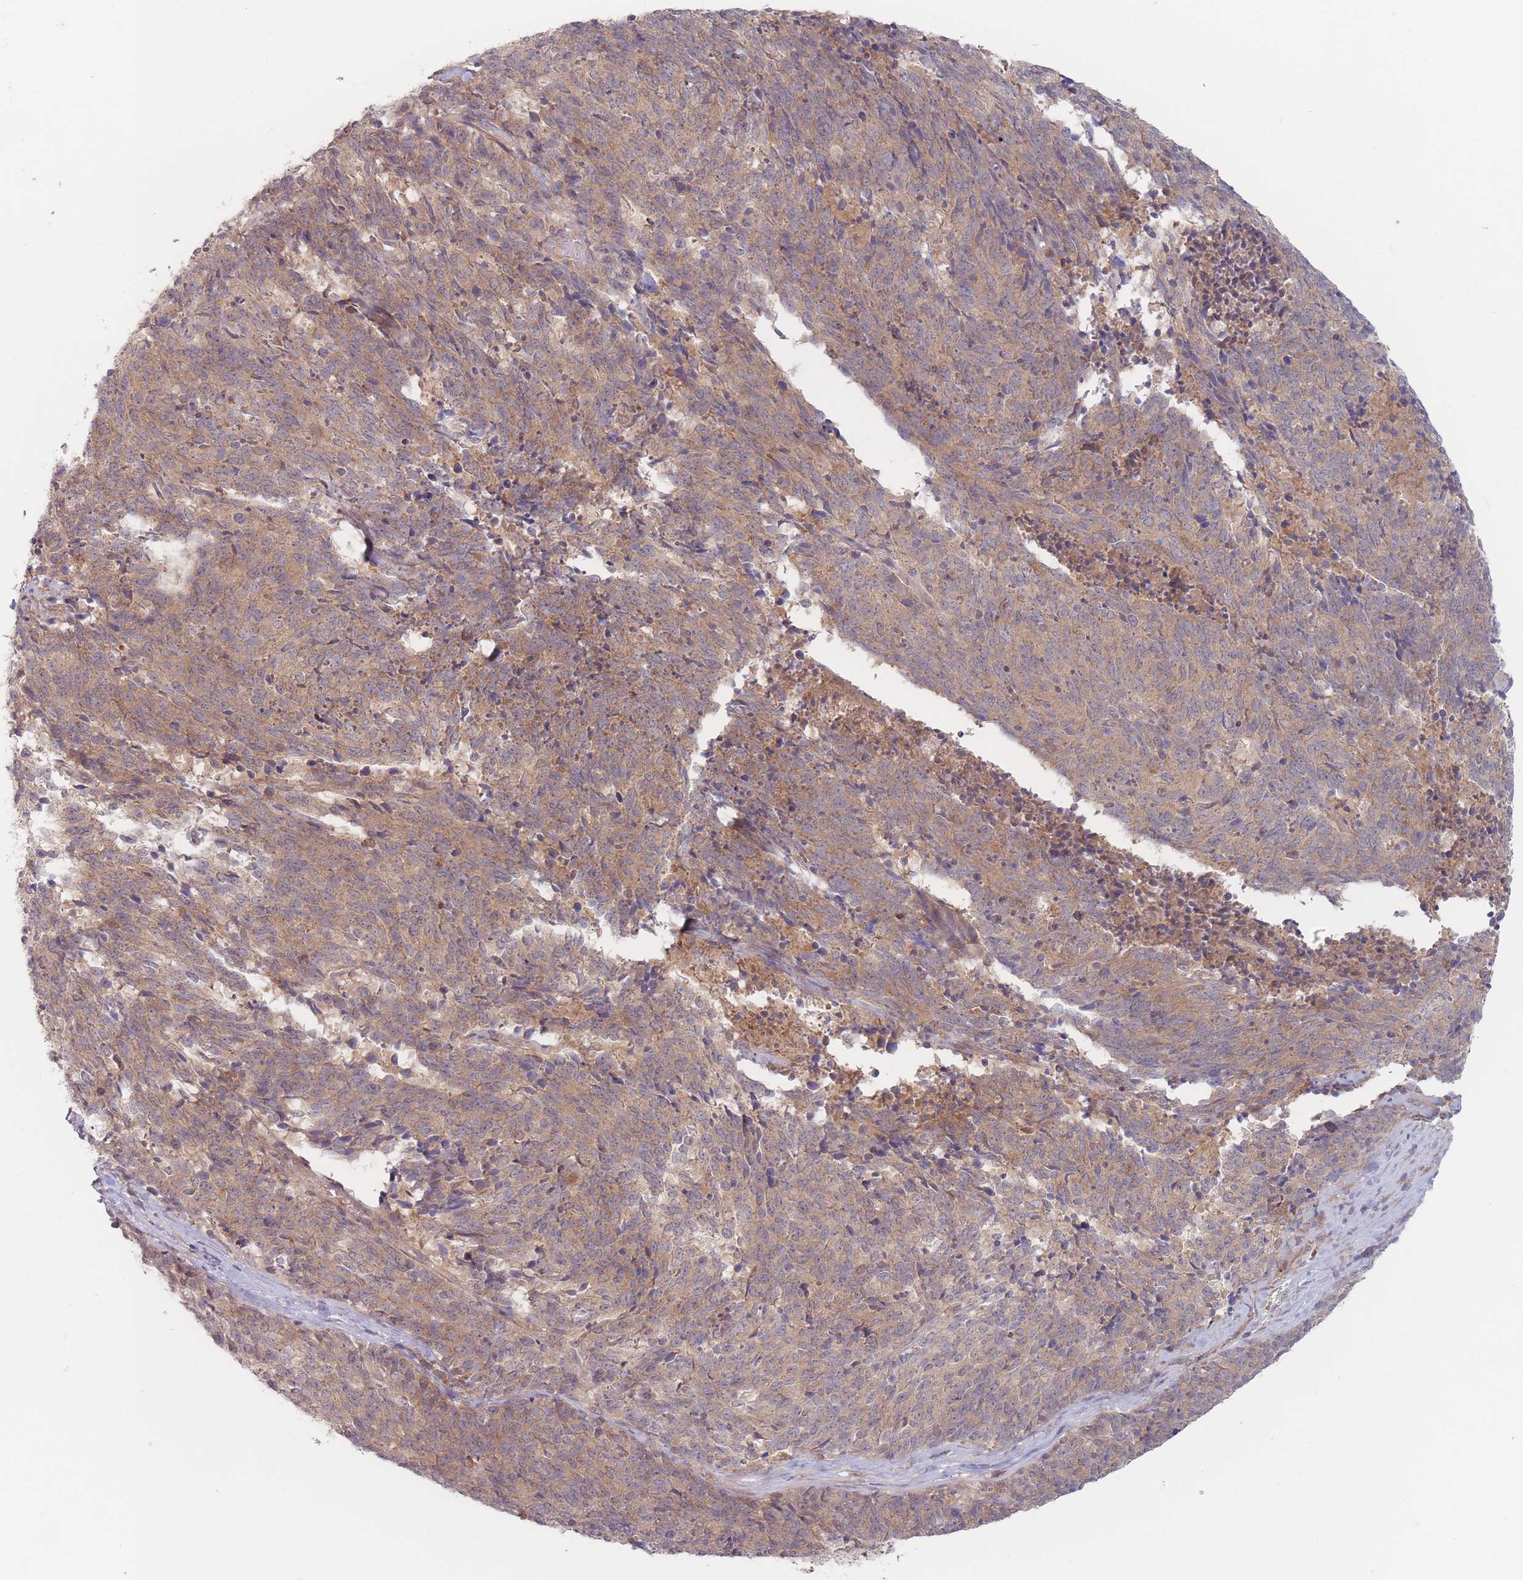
{"staining": {"intensity": "moderate", "quantity": ">75%", "location": "cytoplasmic/membranous"}, "tissue": "cervical cancer", "cell_type": "Tumor cells", "image_type": "cancer", "snomed": [{"axis": "morphology", "description": "Squamous cell carcinoma, NOS"}, {"axis": "topography", "description": "Cervix"}], "caption": "Cervical cancer tissue reveals moderate cytoplasmic/membranous positivity in approximately >75% of tumor cells, visualized by immunohistochemistry.", "gene": "PPM1A", "patient": {"sex": "female", "age": 29}}